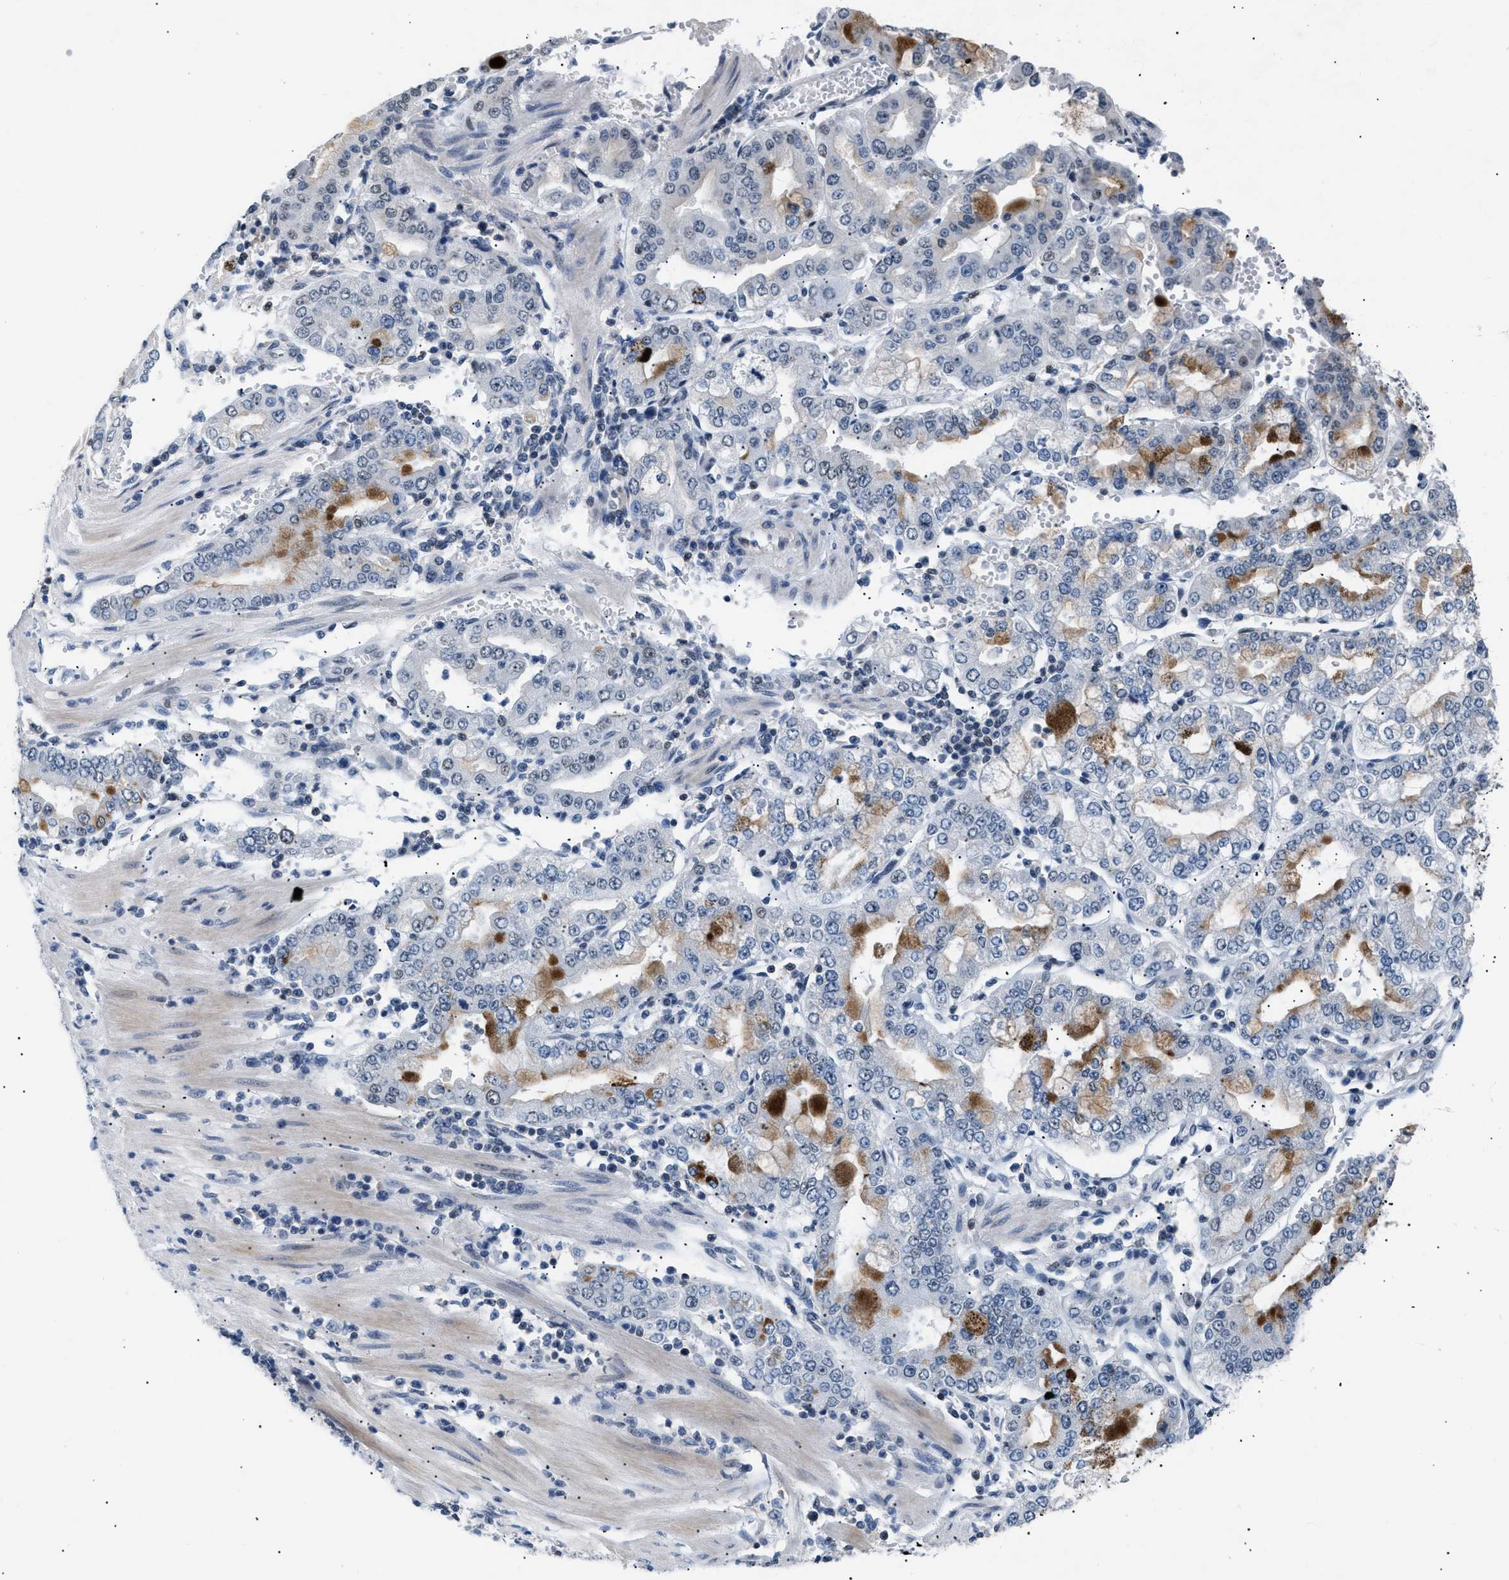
{"staining": {"intensity": "moderate", "quantity": "25%-75%", "location": "cytoplasmic/membranous"}, "tissue": "stomach cancer", "cell_type": "Tumor cells", "image_type": "cancer", "snomed": [{"axis": "morphology", "description": "Adenocarcinoma, NOS"}, {"axis": "topography", "description": "Stomach"}], "caption": "This is a photomicrograph of immunohistochemistry staining of stomach cancer, which shows moderate positivity in the cytoplasmic/membranous of tumor cells.", "gene": "KCNC3", "patient": {"sex": "male", "age": 76}}